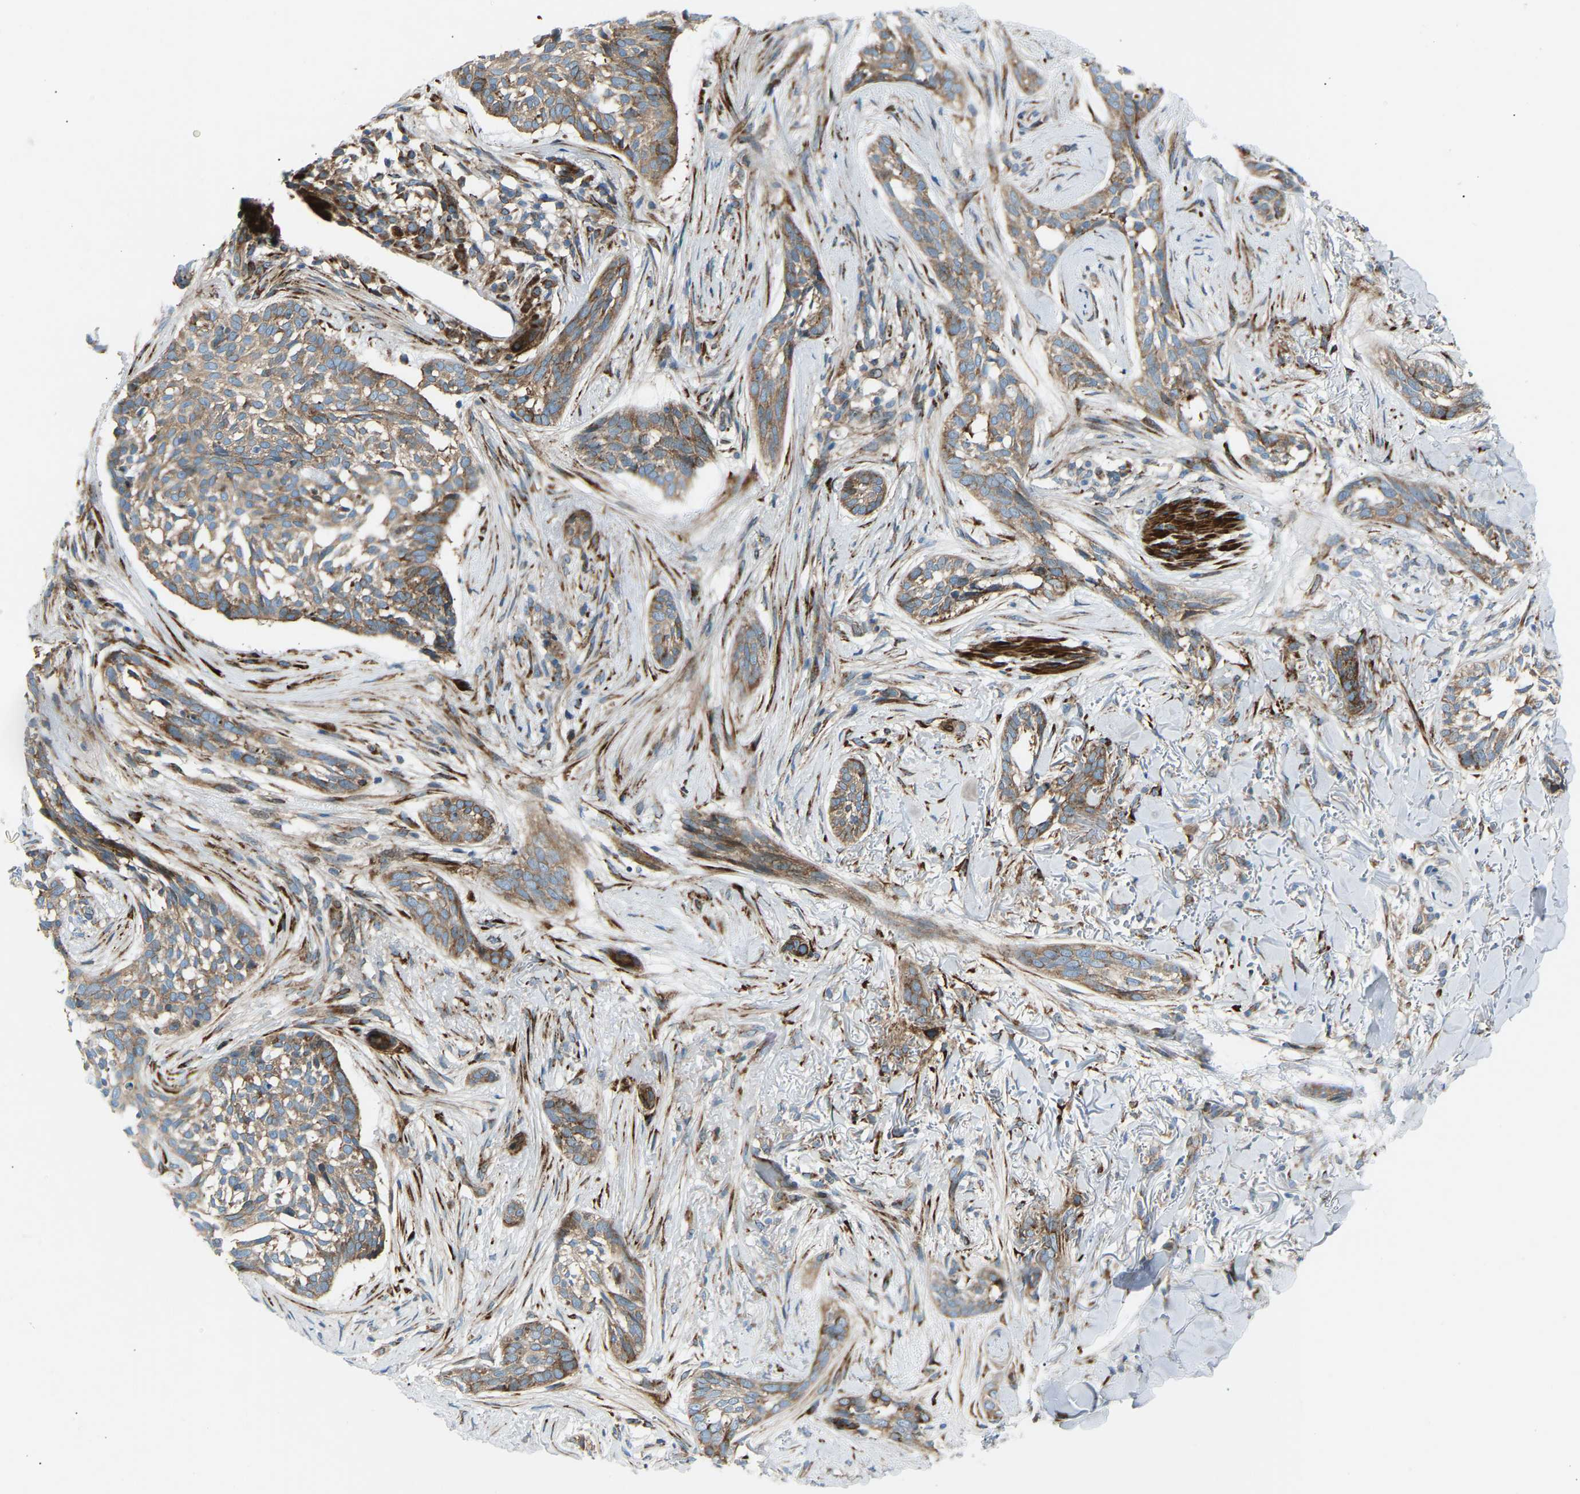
{"staining": {"intensity": "moderate", "quantity": ">75%", "location": "cytoplasmic/membranous"}, "tissue": "skin cancer", "cell_type": "Tumor cells", "image_type": "cancer", "snomed": [{"axis": "morphology", "description": "Basal cell carcinoma"}, {"axis": "topography", "description": "Skin"}], "caption": "IHC staining of skin cancer (basal cell carcinoma), which exhibits medium levels of moderate cytoplasmic/membranous positivity in about >75% of tumor cells indicating moderate cytoplasmic/membranous protein staining. The staining was performed using DAB (3,3'-diaminobenzidine) (brown) for protein detection and nuclei were counterstained in hematoxylin (blue).", "gene": "VPS41", "patient": {"sex": "female", "age": 88}}